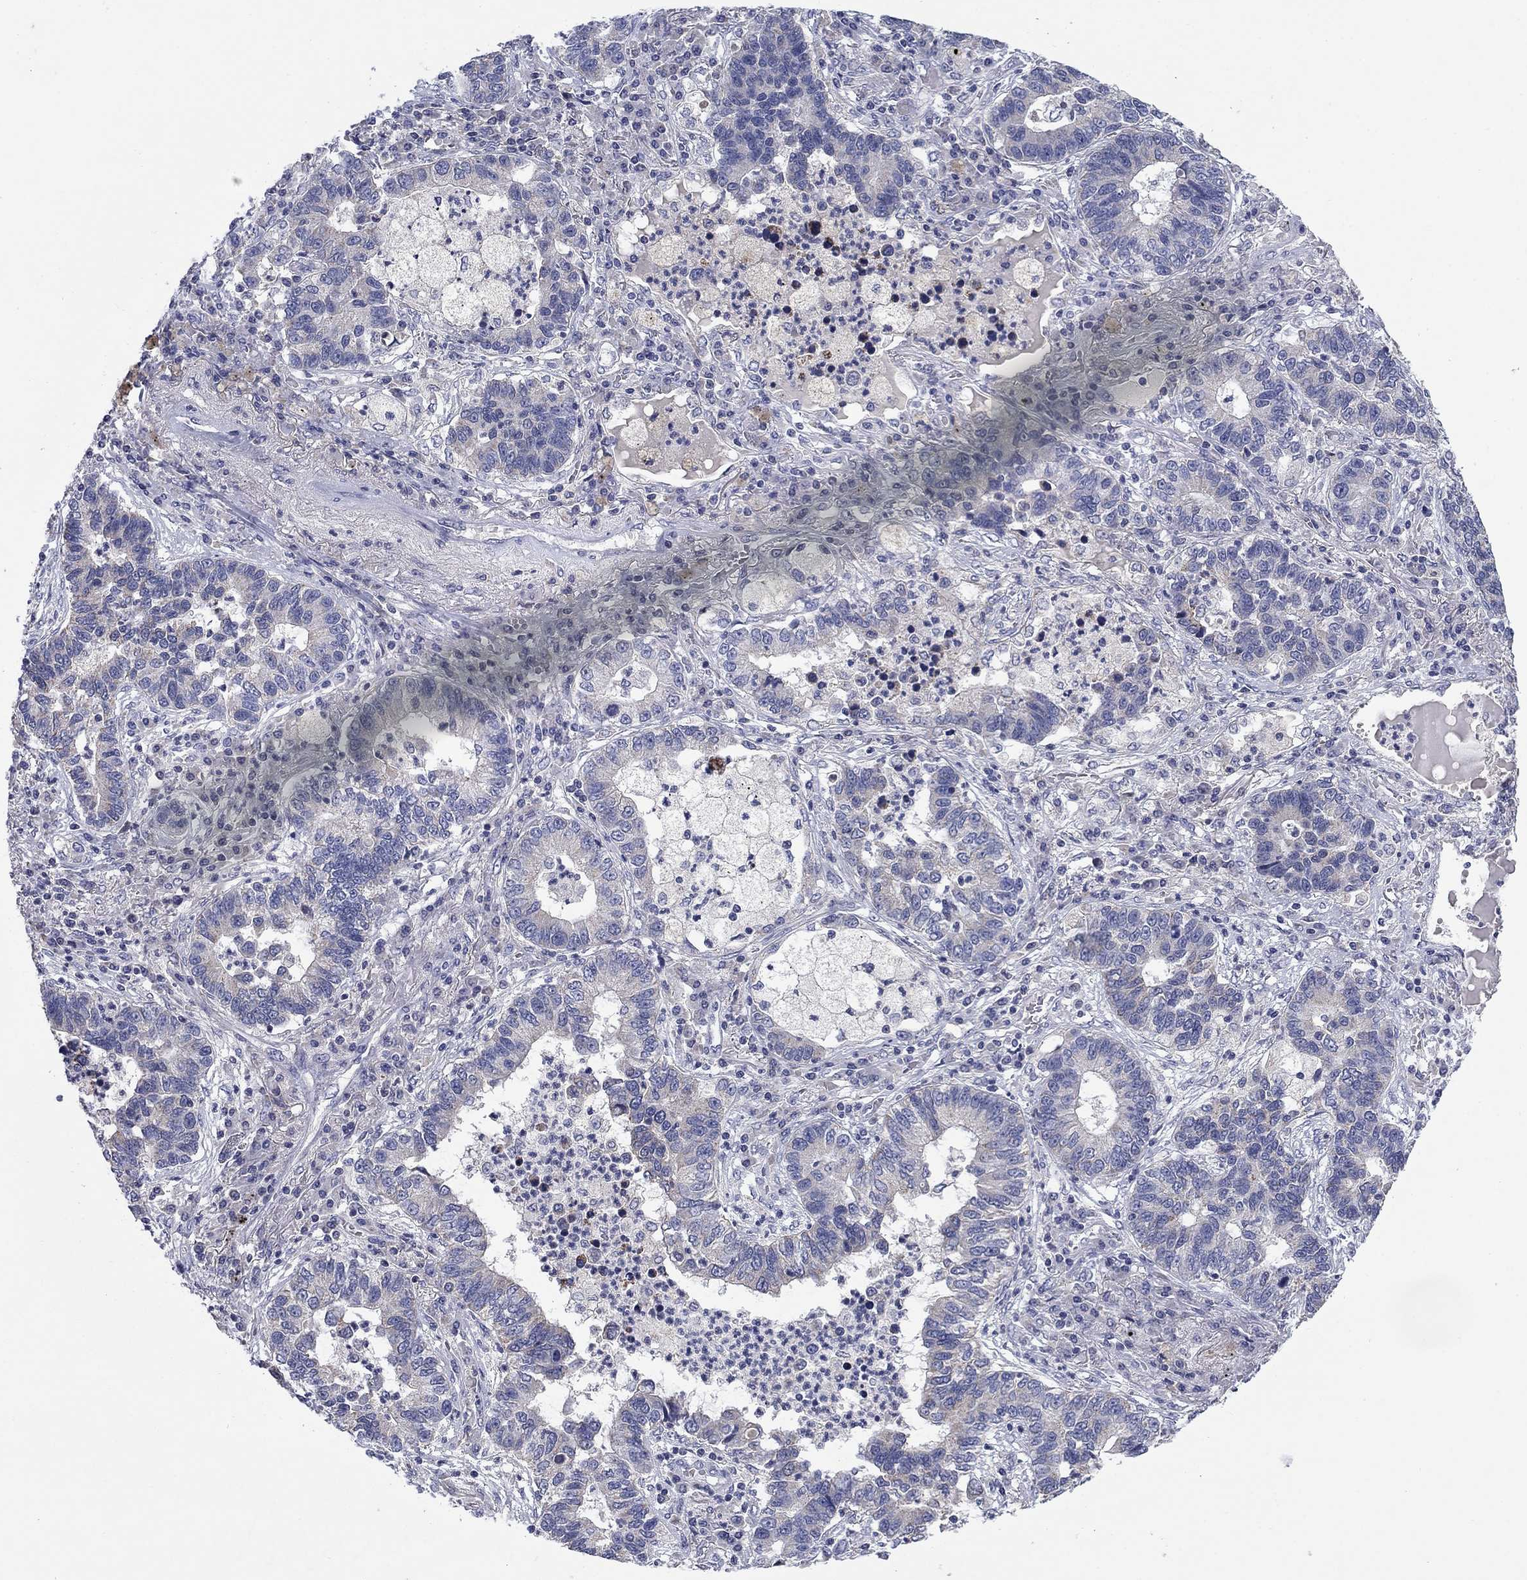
{"staining": {"intensity": "negative", "quantity": "none", "location": "none"}, "tissue": "lung cancer", "cell_type": "Tumor cells", "image_type": "cancer", "snomed": [{"axis": "morphology", "description": "Adenocarcinoma, NOS"}, {"axis": "topography", "description": "Lung"}], "caption": "Immunohistochemical staining of lung cancer (adenocarcinoma) displays no significant staining in tumor cells.", "gene": "FRK", "patient": {"sex": "female", "age": 57}}